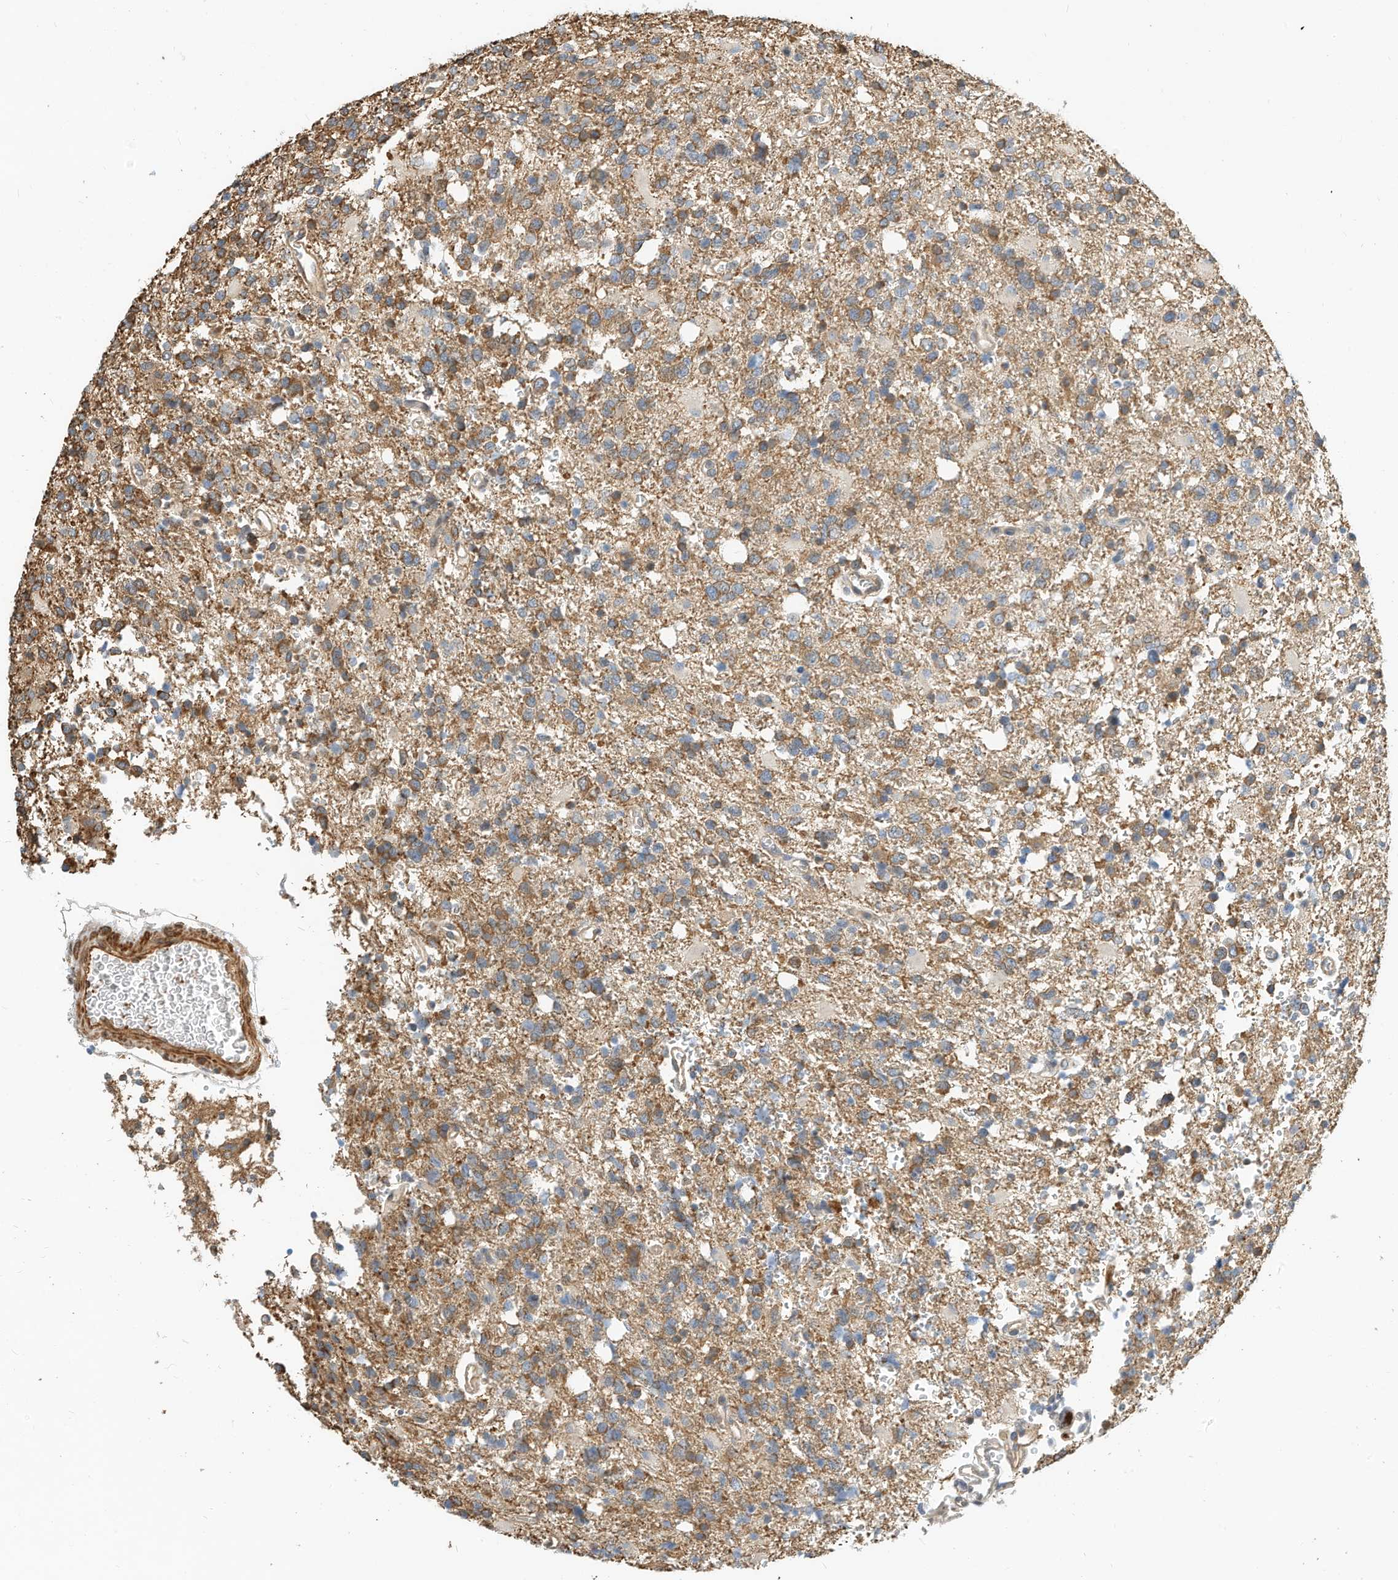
{"staining": {"intensity": "weak", "quantity": "25%-75%", "location": "cytoplasmic/membranous"}, "tissue": "glioma", "cell_type": "Tumor cells", "image_type": "cancer", "snomed": [{"axis": "morphology", "description": "Glioma, malignant, High grade"}, {"axis": "topography", "description": "Brain"}], "caption": "Brown immunohistochemical staining in glioma reveals weak cytoplasmic/membranous staining in approximately 25%-75% of tumor cells. The staining was performed using DAB to visualize the protein expression in brown, while the nuclei were stained in blue with hematoxylin (Magnification: 20x).", "gene": "OFD1", "patient": {"sex": "female", "age": 62}}